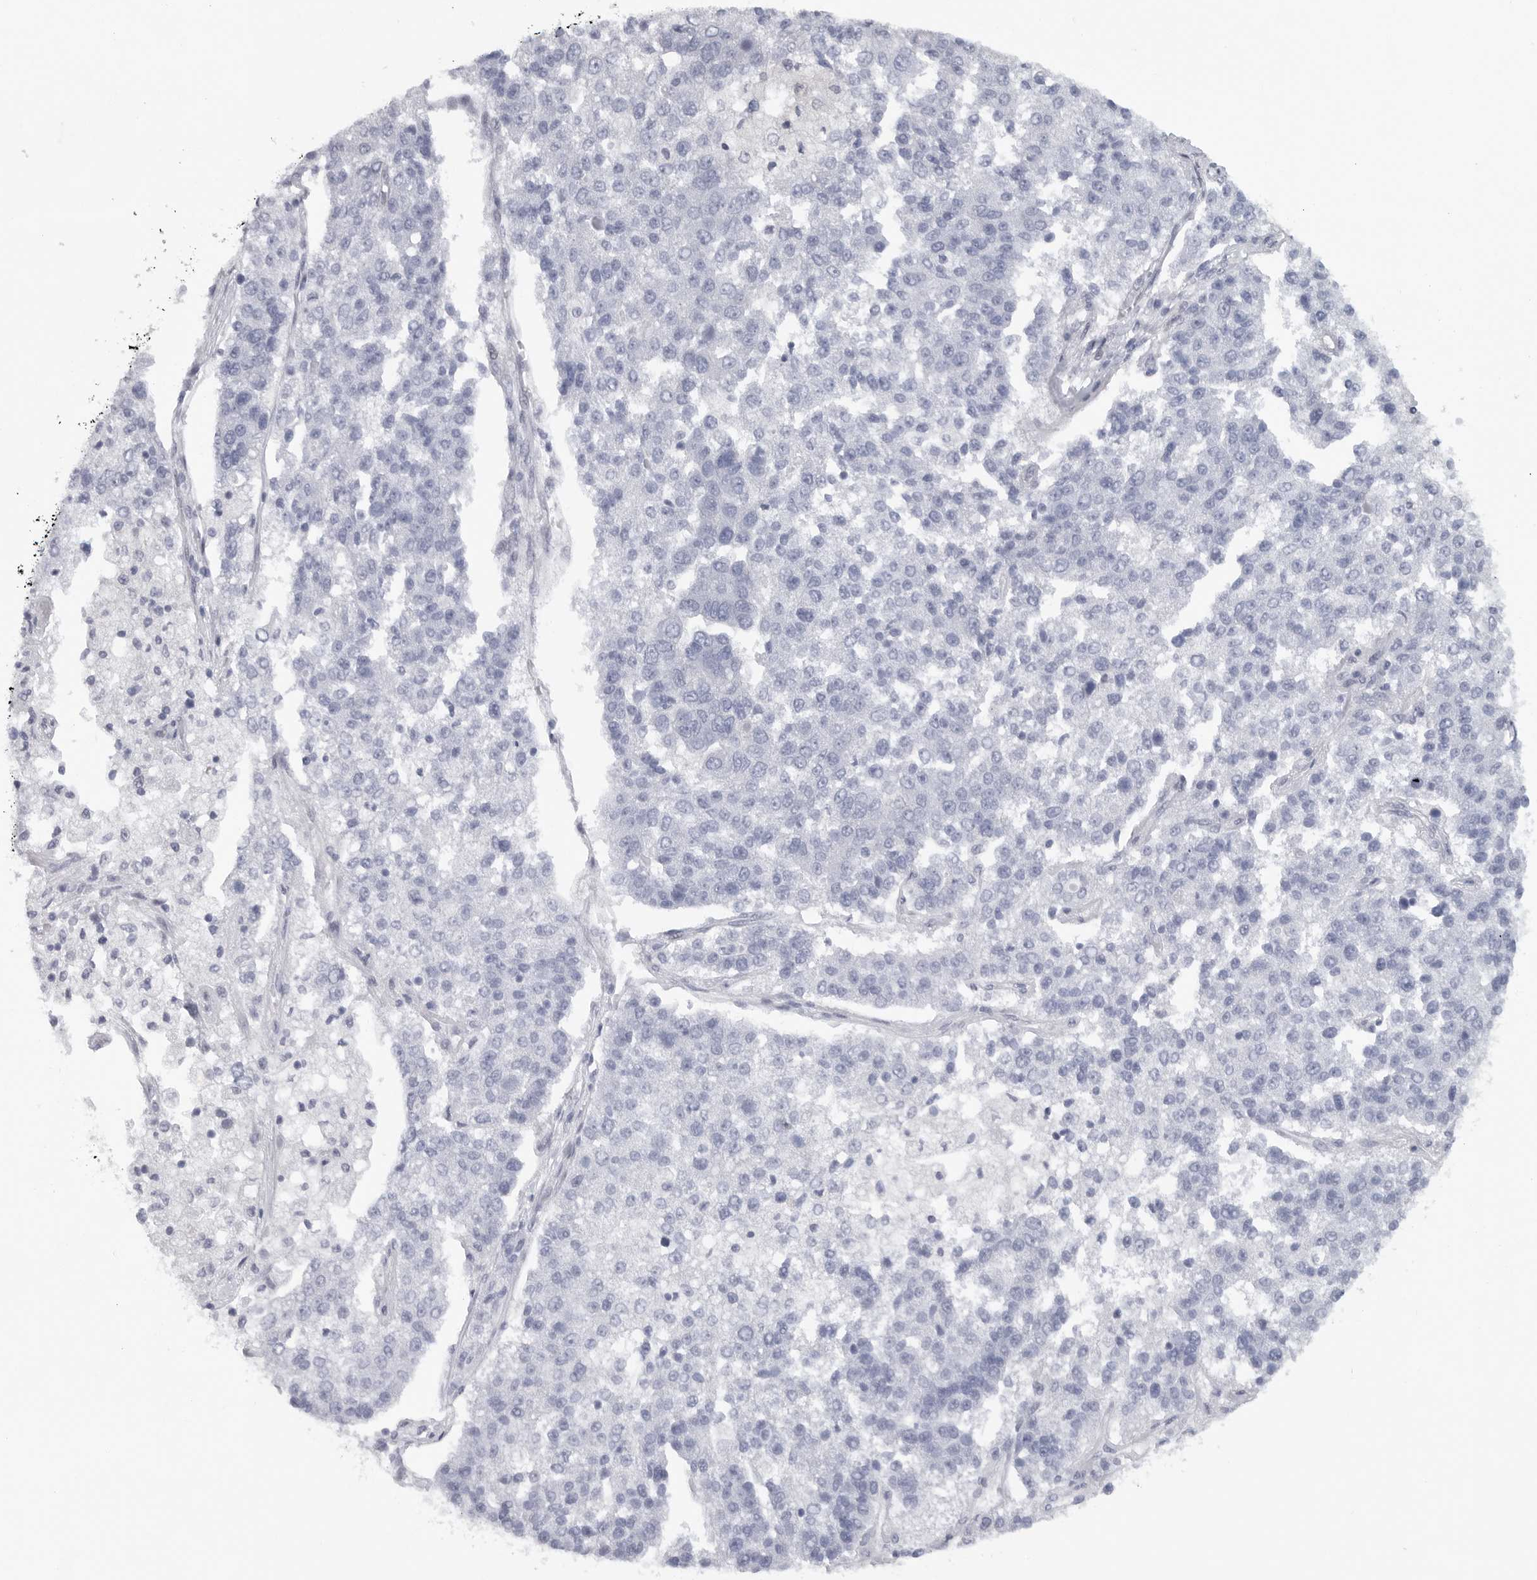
{"staining": {"intensity": "negative", "quantity": "none", "location": "none"}, "tissue": "pancreatic cancer", "cell_type": "Tumor cells", "image_type": "cancer", "snomed": [{"axis": "morphology", "description": "Adenocarcinoma, NOS"}, {"axis": "topography", "description": "Pancreas"}], "caption": "This photomicrograph is of pancreatic cancer stained with immunohistochemistry to label a protein in brown with the nuclei are counter-stained blue. There is no expression in tumor cells. (Stains: DAB IHC with hematoxylin counter stain, Microscopy: brightfield microscopy at high magnification).", "gene": "TNR", "patient": {"sex": "female", "age": 61}}